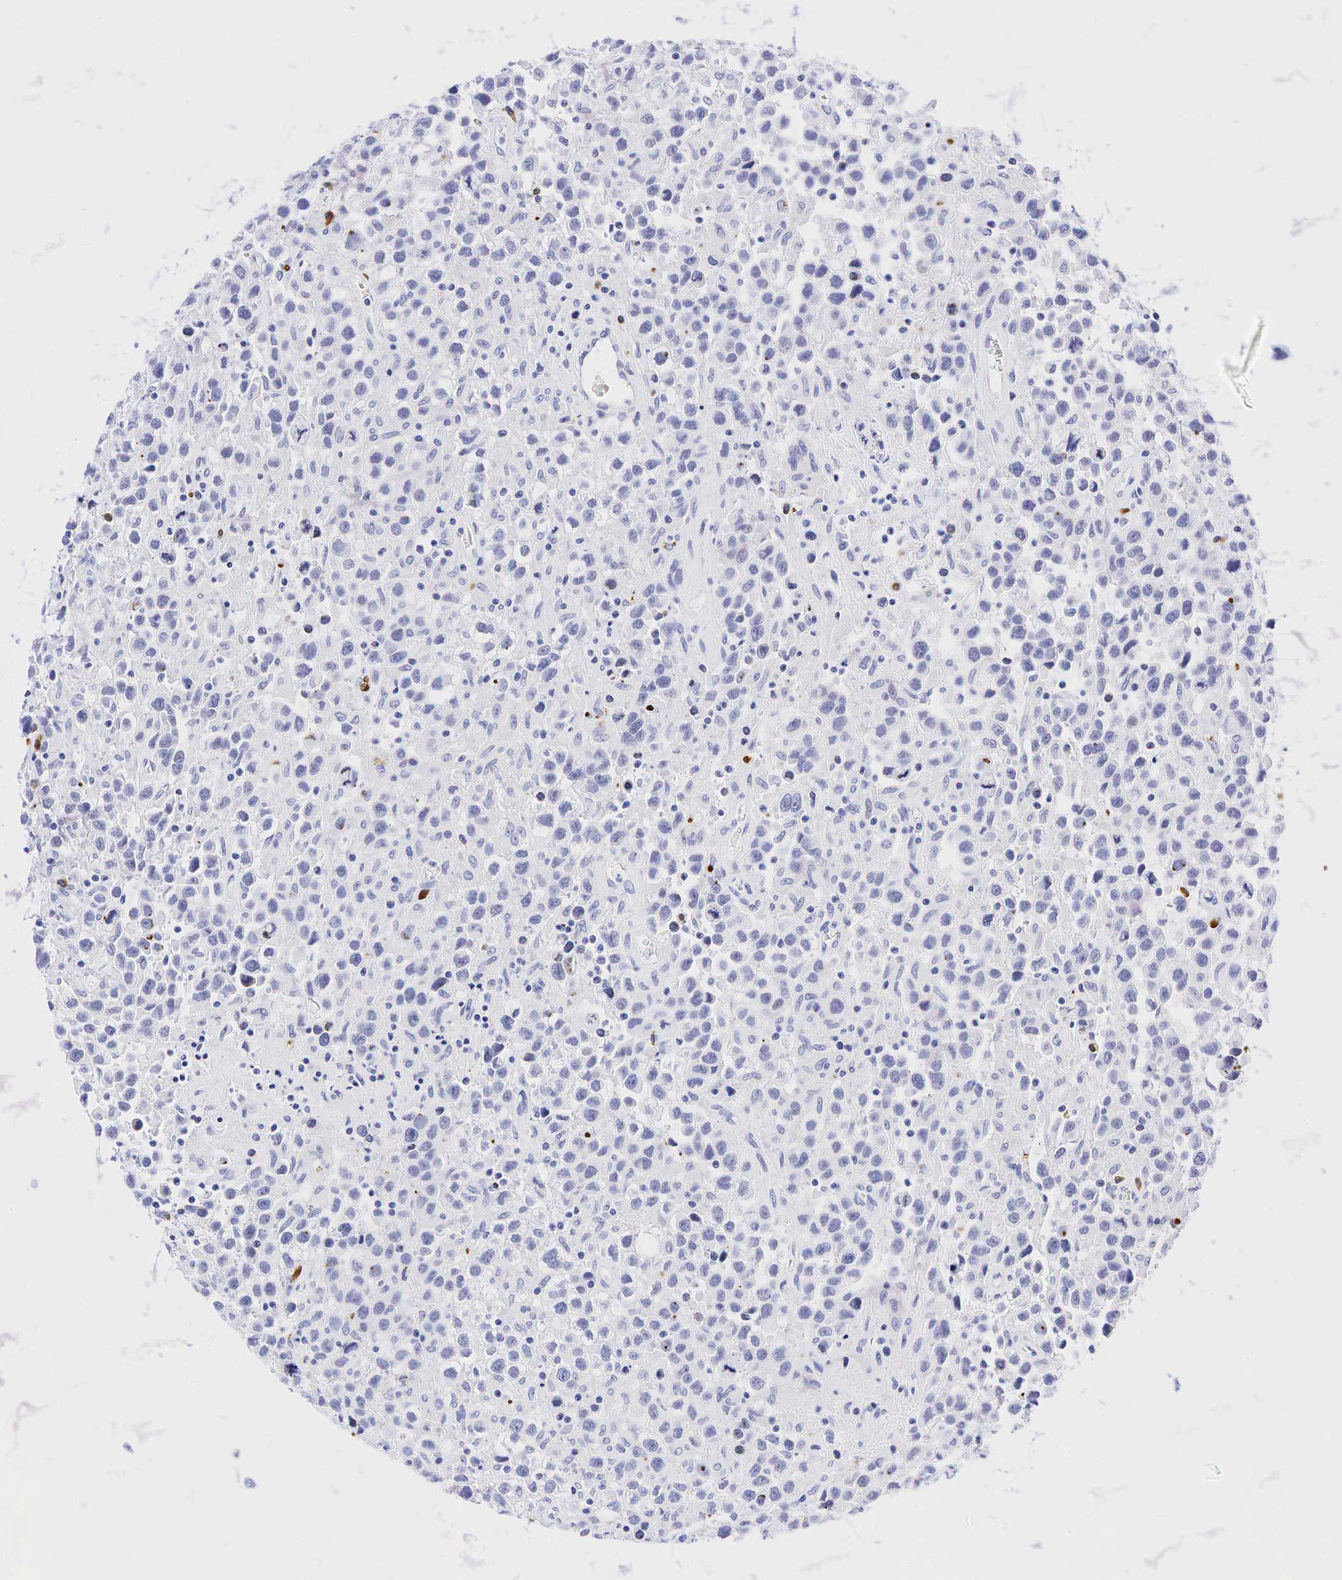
{"staining": {"intensity": "negative", "quantity": "none", "location": "none"}, "tissue": "testis cancer", "cell_type": "Tumor cells", "image_type": "cancer", "snomed": [{"axis": "morphology", "description": "Seminoma, NOS"}, {"axis": "topography", "description": "Testis"}], "caption": "The photomicrograph reveals no significant staining in tumor cells of testis seminoma.", "gene": "CD79A", "patient": {"sex": "male", "age": 43}}